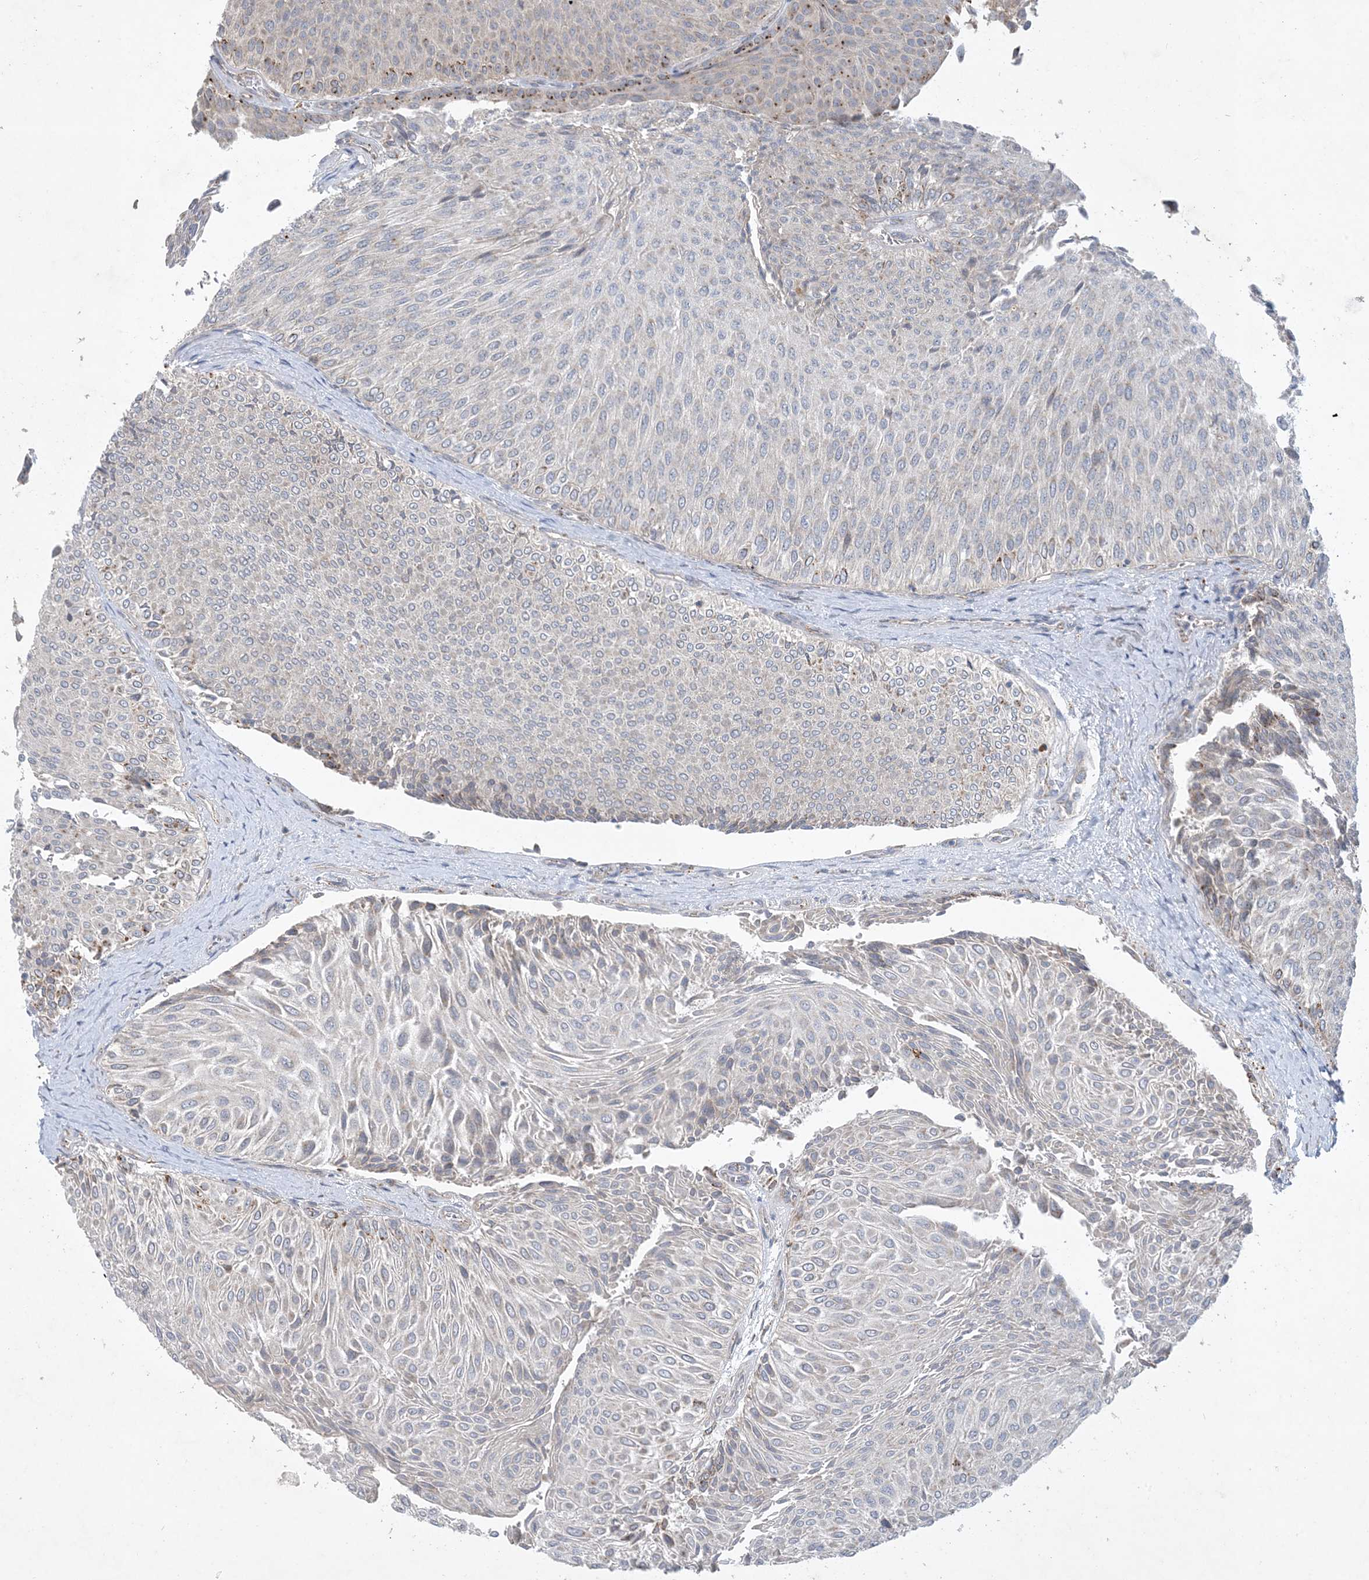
{"staining": {"intensity": "moderate", "quantity": "<25%", "location": "cytoplasmic/membranous"}, "tissue": "urothelial cancer", "cell_type": "Tumor cells", "image_type": "cancer", "snomed": [{"axis": "morphology", "description": "Urothelial carcinoma, Low grade"}, {"axis": "topography", "description": "Urinary bladder"}], "caption": "The histopathology image demonstrates staining of urothelial cancer, revealing moderate cytoplasmic/membranous protein expression (brown color) within tumor cells.", "gene": "MRPS18A", "patient": {"sex": "male", "age": 78}}